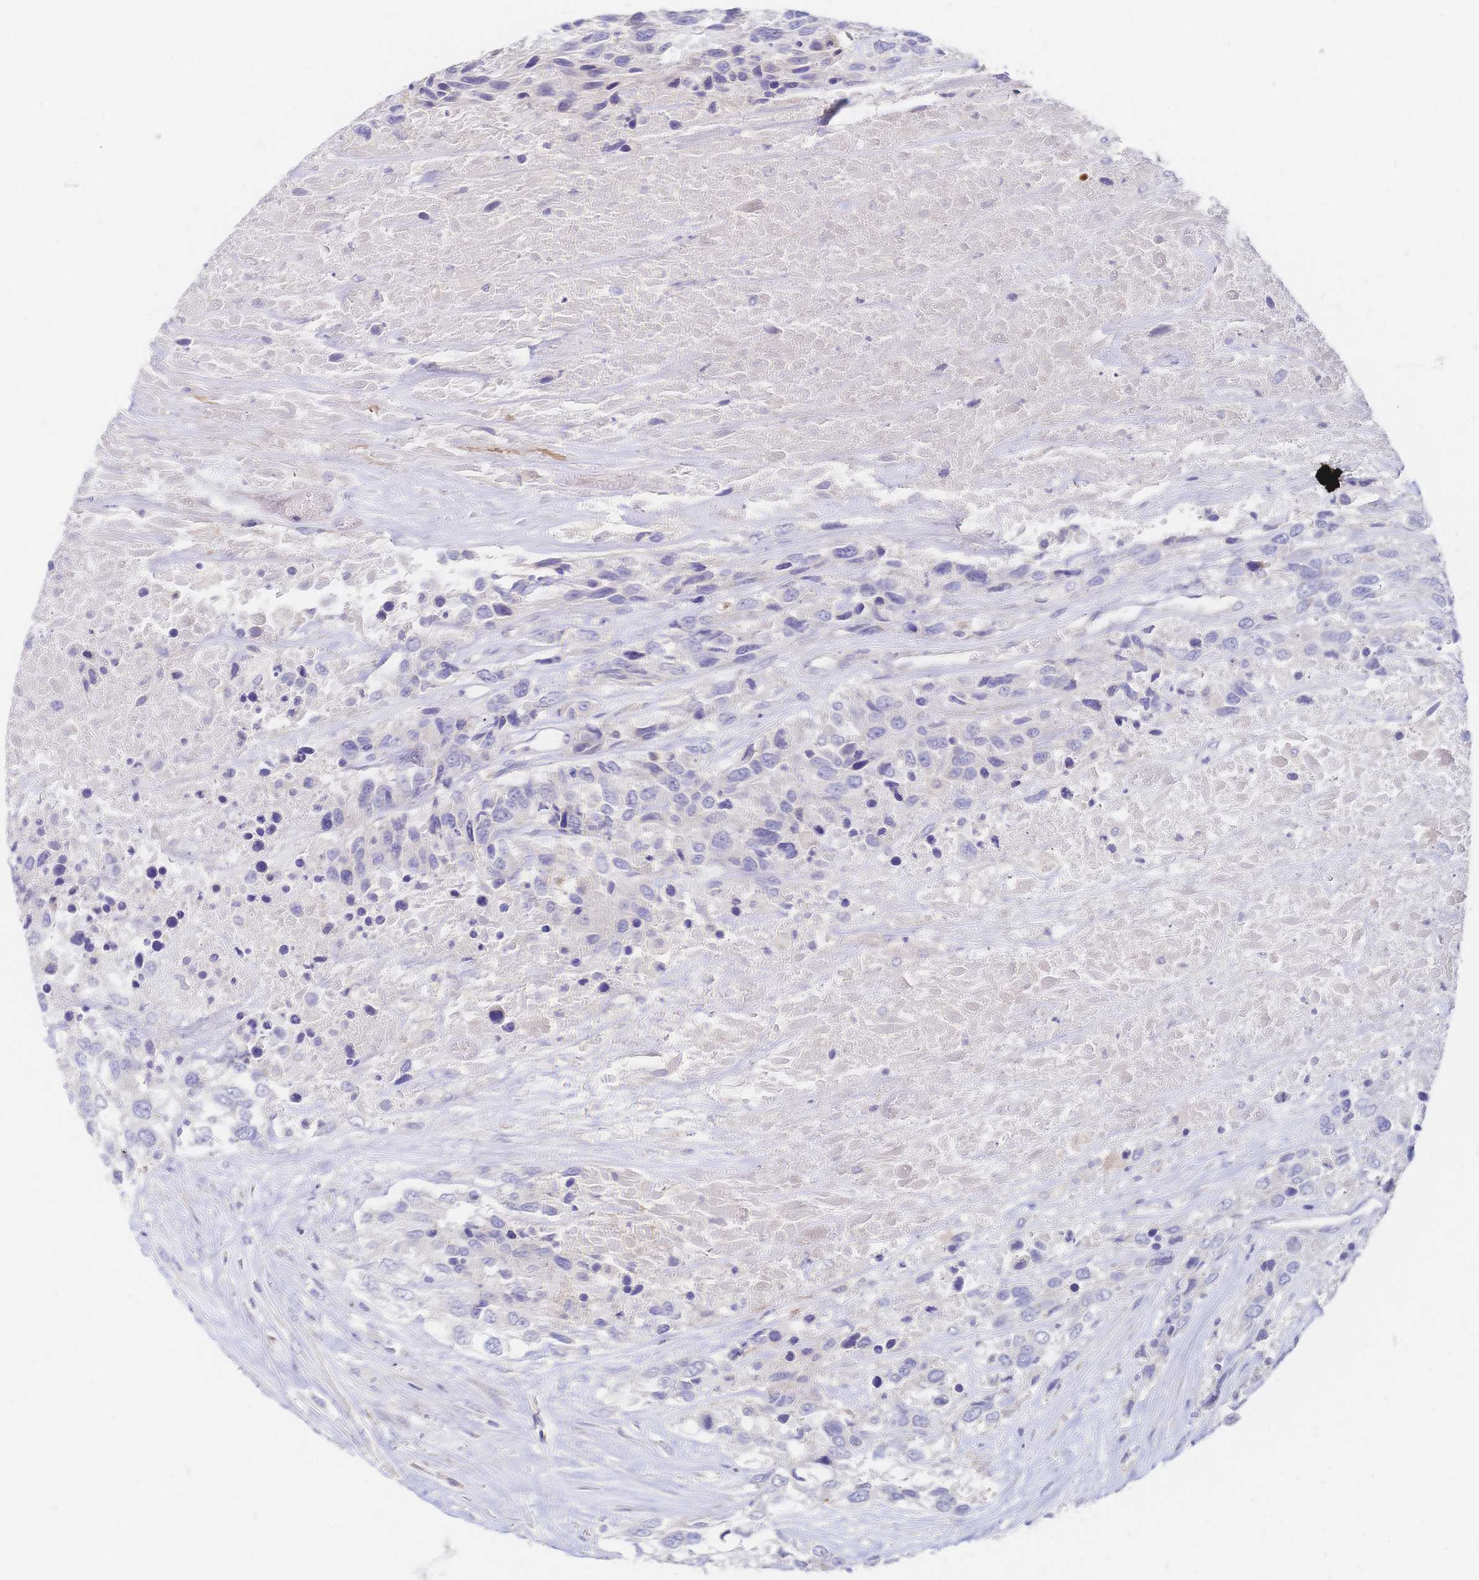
{"staining": {"intensity": "negative", "quantity": "none", "location": "none"}, "tissue": "urothelial cancer", "cell_type": "Tumor cells", "image_type": "cancer", "snomed": [{"axis": "morphology", "description": "Urothelial carcinoma, High grade"}, {"axis": "topography", "description": "Urinary bladder"}], "caption": "Urothelial carcinoma (high-grade) stained for a protein using immunohistochemistry (IHC) exhibits no positivity tumor cells.", "gene": "VWC2L", "patient": {"sex": "female", "age": 70}}